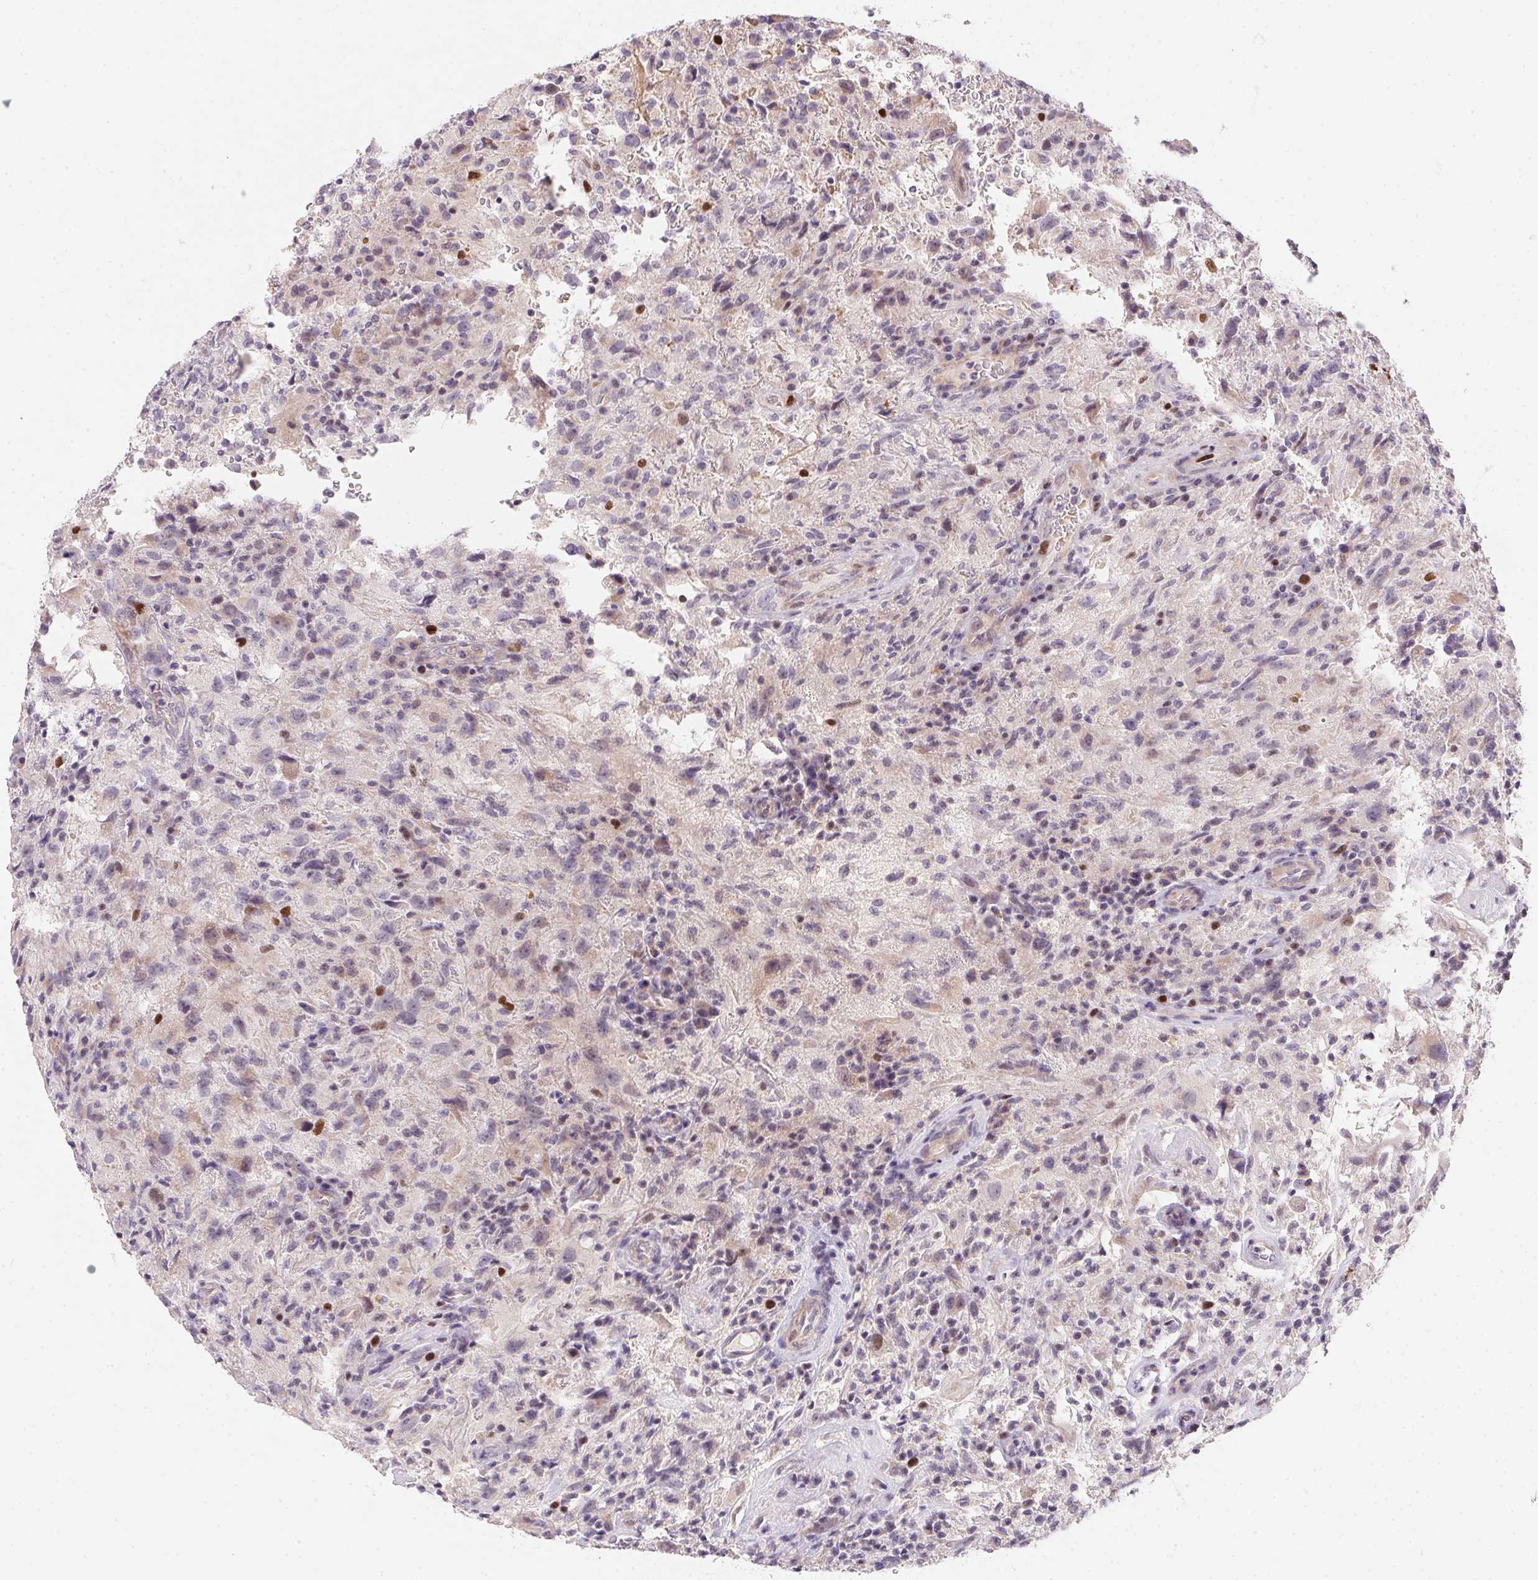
{"staining": {"intensity": "moderate", "quantity": "<25%", "location": "nuclear"}, "tissue": "glioma", "cell_type": "Tumor cells", "image_type": "cancer", "snomed": [{"axis": "morphology", "description": "Glioma, malignant, High grade"}, {"axis": "topography", "description": "Brain"}], "caption": "Immunohistochemistry (IHC) of human glioma shows low levels of moderate nuclear expression in approximately <25% of tumor cells.", "gene": "HELLS", "patient": {"sex": "male", "age": 68}}